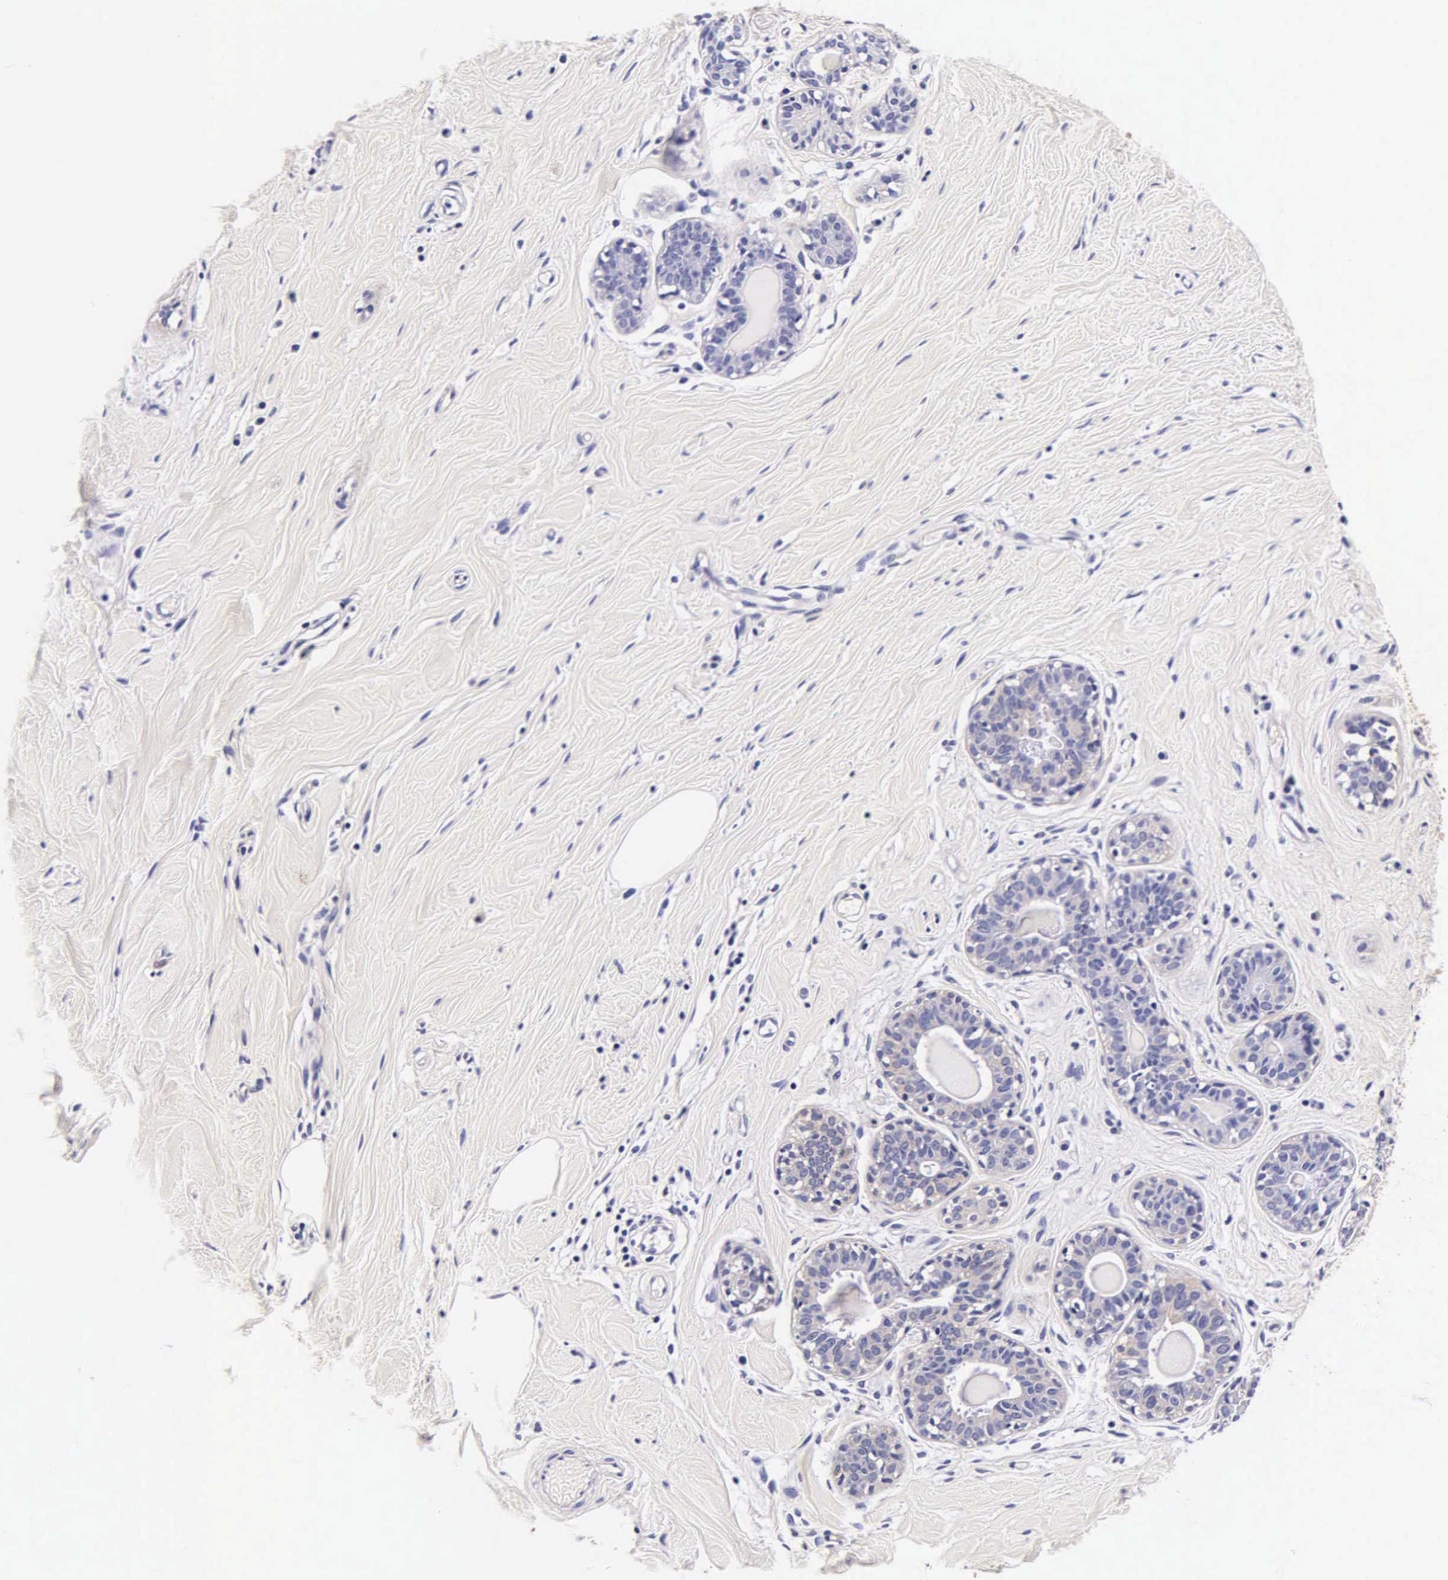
{"staining": {"intensity": "negative", "quantity": "none", "location": "none"}, "tissue": "breast", "cell_type": "Adipocytes", "image_type": "normal", "snomed": [{"axis": "morphology", "description": "Normal tissue, NOS"}, {"axis": "topography", "description": "Breast"}], "caption": "DAB immunohistochemical staining of benign breast shows no significant positivity in adipocytes. Brightfield microscopy of immunohistochemistry stained with DAB (3,3'-diaminobenzidine) (brown) and hematoxylin (blue), captured at high magnification.", "gene": "CTSB", "patient": {"sex": "female", "age": 44}}